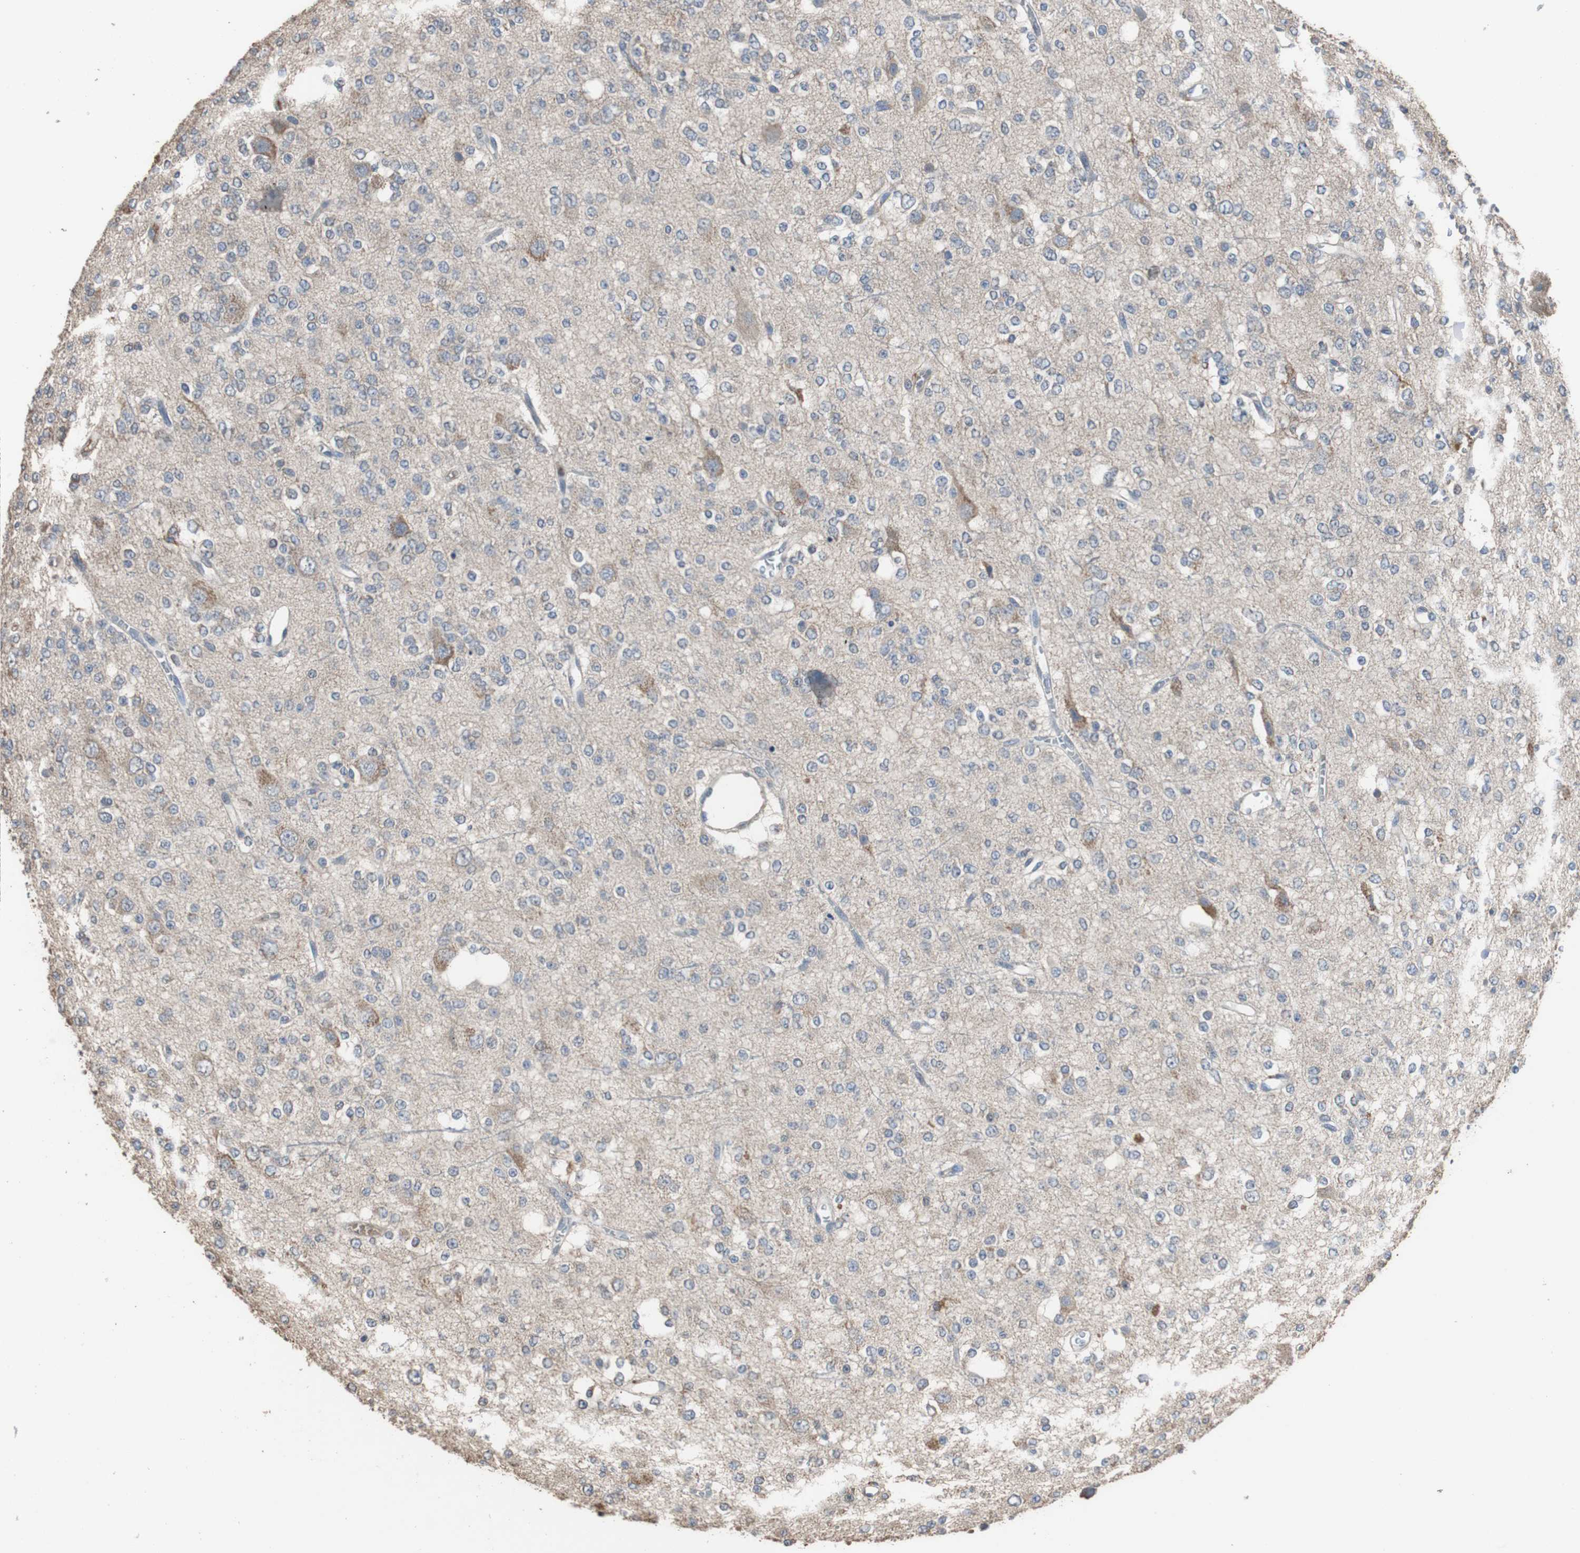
{"staining": {"intensity": "weak", "quantity": "<25%", "location": "cytoplasmic/membranous"}, "tissue": "glioma", "cell_type": "Tumor cells", "image_type": "cancer", "snomed": [{"axis": "morphology", "description": "Glioma, malignant, Low grade"}, {"axis": "topography", "description": "Brain"}], "caption": "There is no significant expression in tumor cells of malignant glioma (low-grade).", "gene": "SCIMP", "patient": {"sex": "male", "age": 38}}